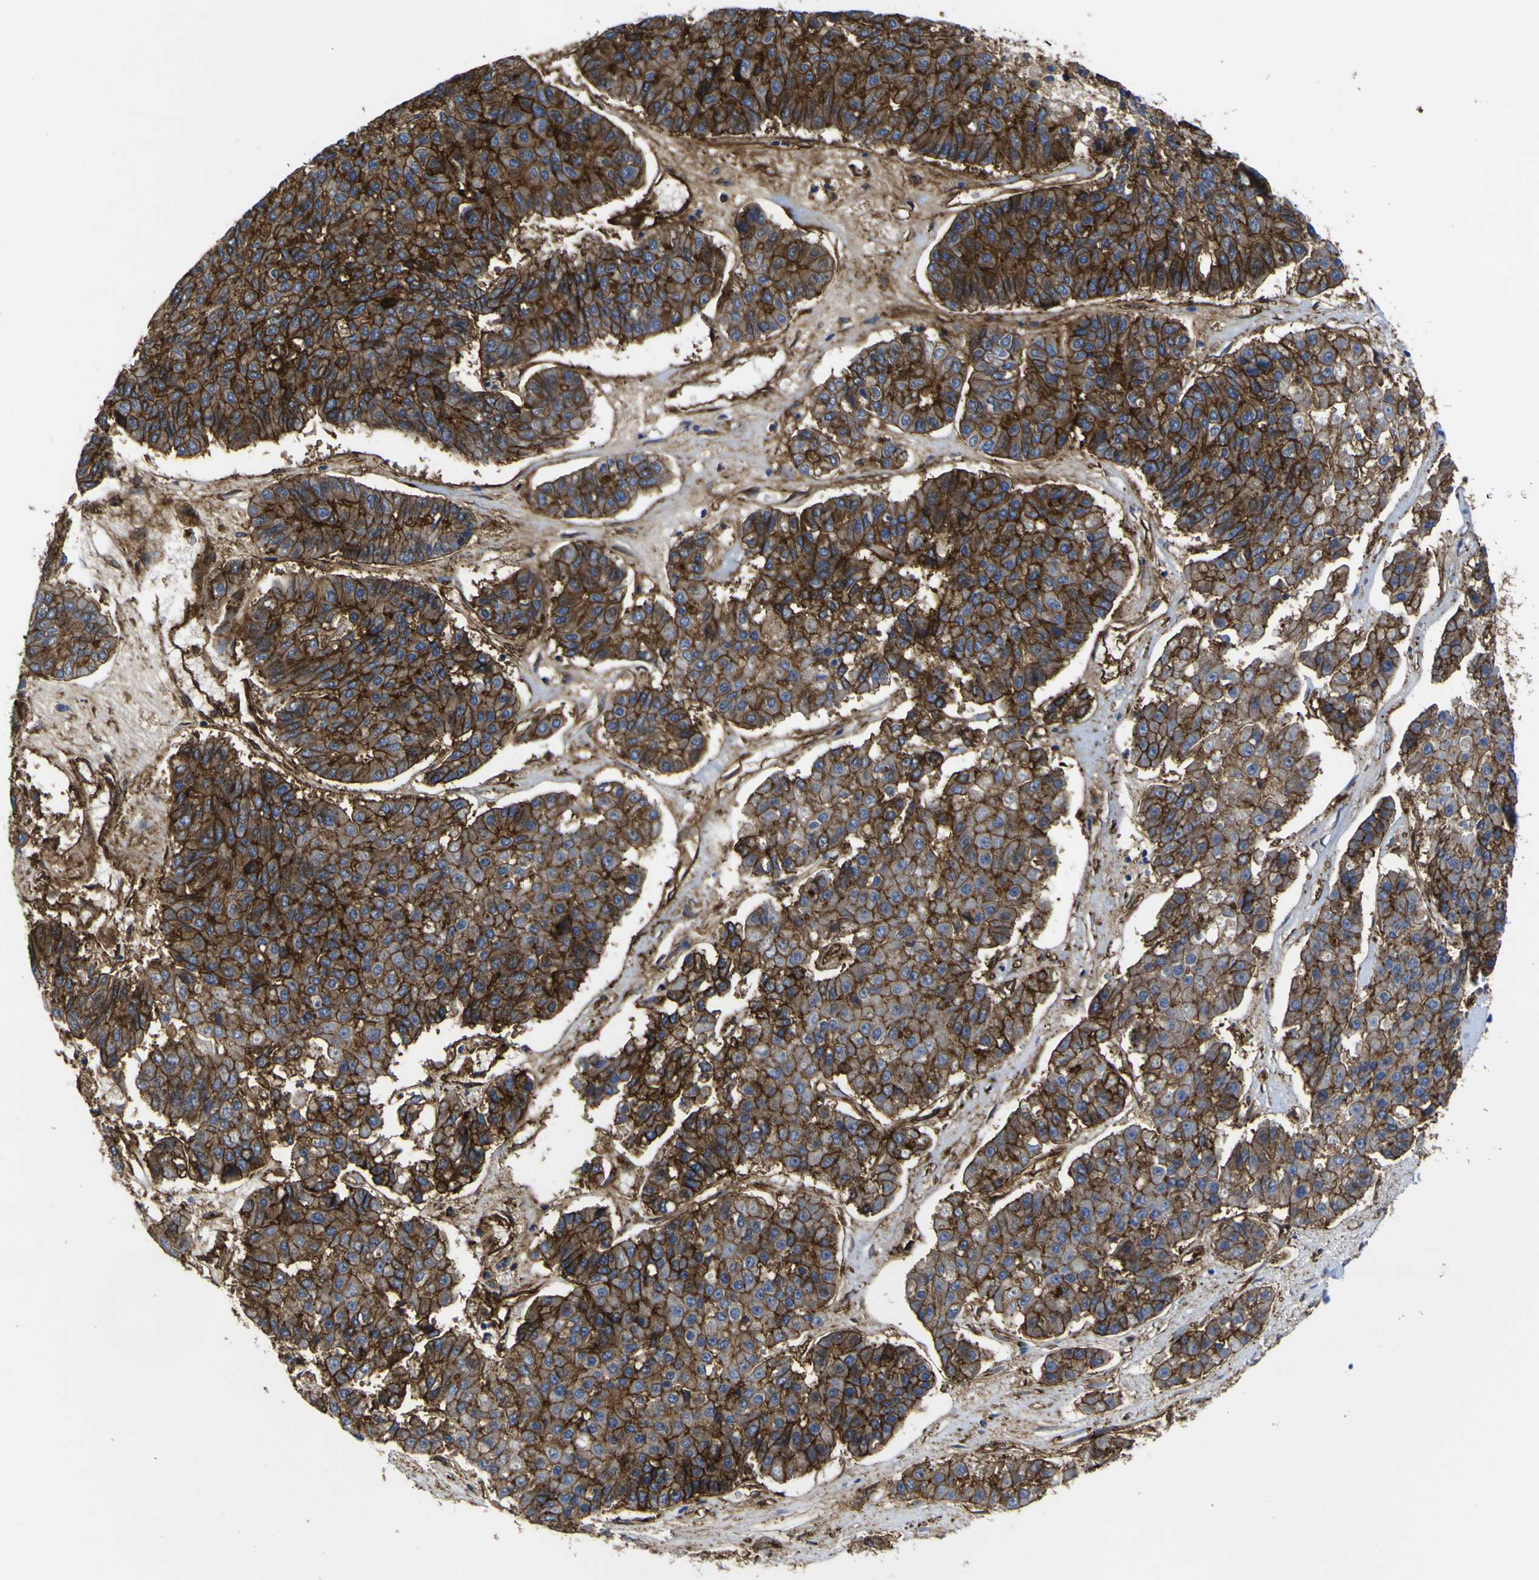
{"staining": {"intensity": "moderate", "quantity": ">75%", "location": "cytoplasmic/membranous"}, "tissue": "pancreatic cancer", "cell_type": "Tumor cells", "image_type": "cancer", "snomed": [{"axis": "morphology", "description": "Adenocarcinoma, NOS"}, {"axis": "topography", "description": "Pancreas"}], "caption": "Tumor cells demonstrate moderate cytoplasmic/membranous positivity in about >75% of cells in adenocarcinoma (pancreatic).", "gene": "CD151", "patient": {"sex": "male", "age": 50}}